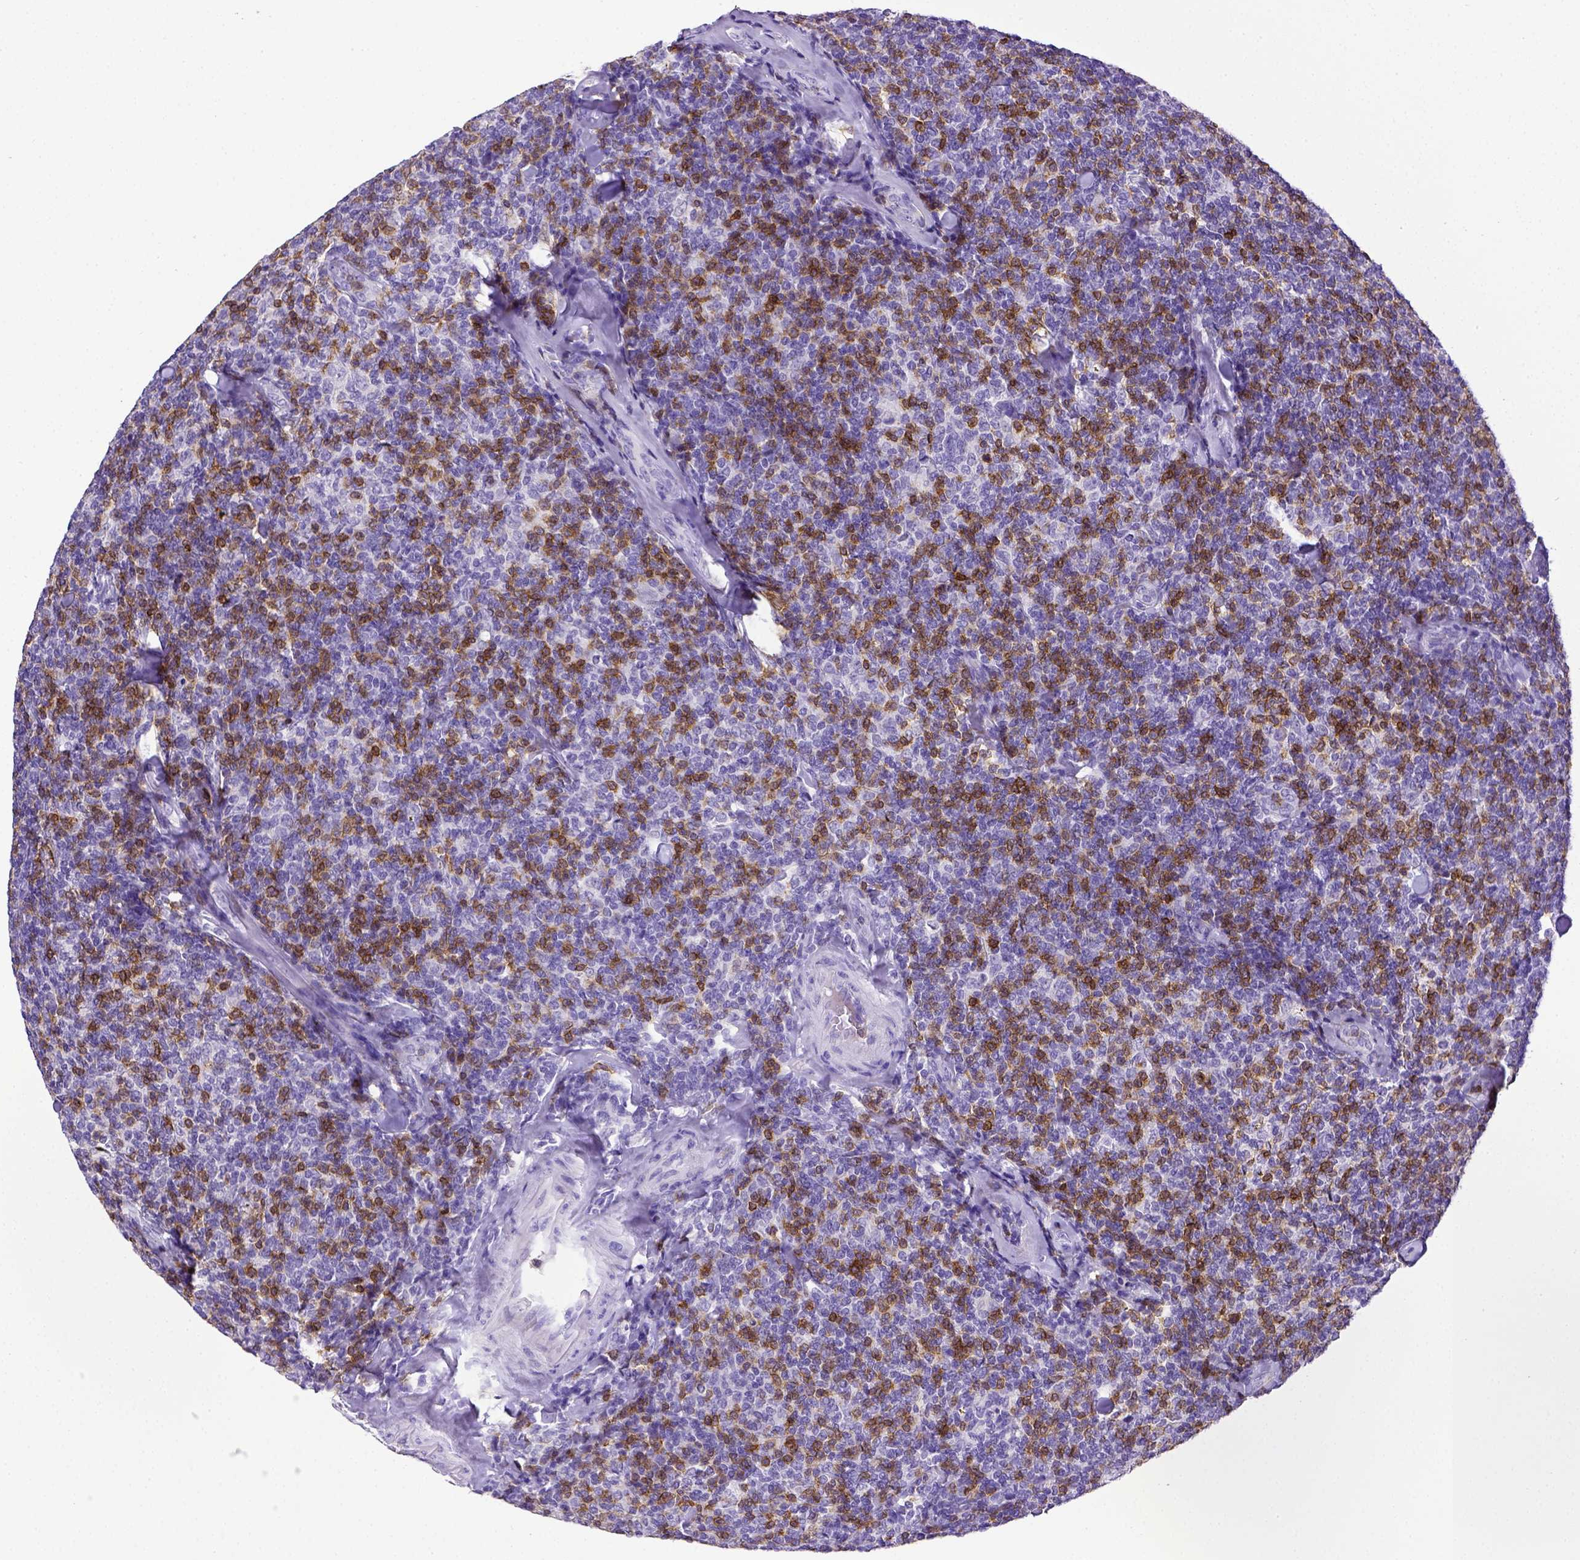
{"staining": {"intensity": "negative", "quantity": "none", "location": "none"}, "tissue": "lymphoma", "cell_type": "Tumor cells", "image_type": "cancer", "snomed": [{"axis": "morphology", "description": "Malignant lymphoma, non-Hodgkin's type, Low grade"}, {"axis": "topography", "description": "Lymph node"}], "caption": "Immunohistochemistry (IHC) histopathology image of lymphoma stained for a protein (brown), which reveals no expression in tumor cells. The staining was performed using DAB (3,3'-diaminobenzidine) to visualize the protein expression in brown, while the nuclei were stained in blue with hematoxylin (Magnification: 20x).", "gene": "CD3E", "patient": {"sex": "female", "age": 56}}